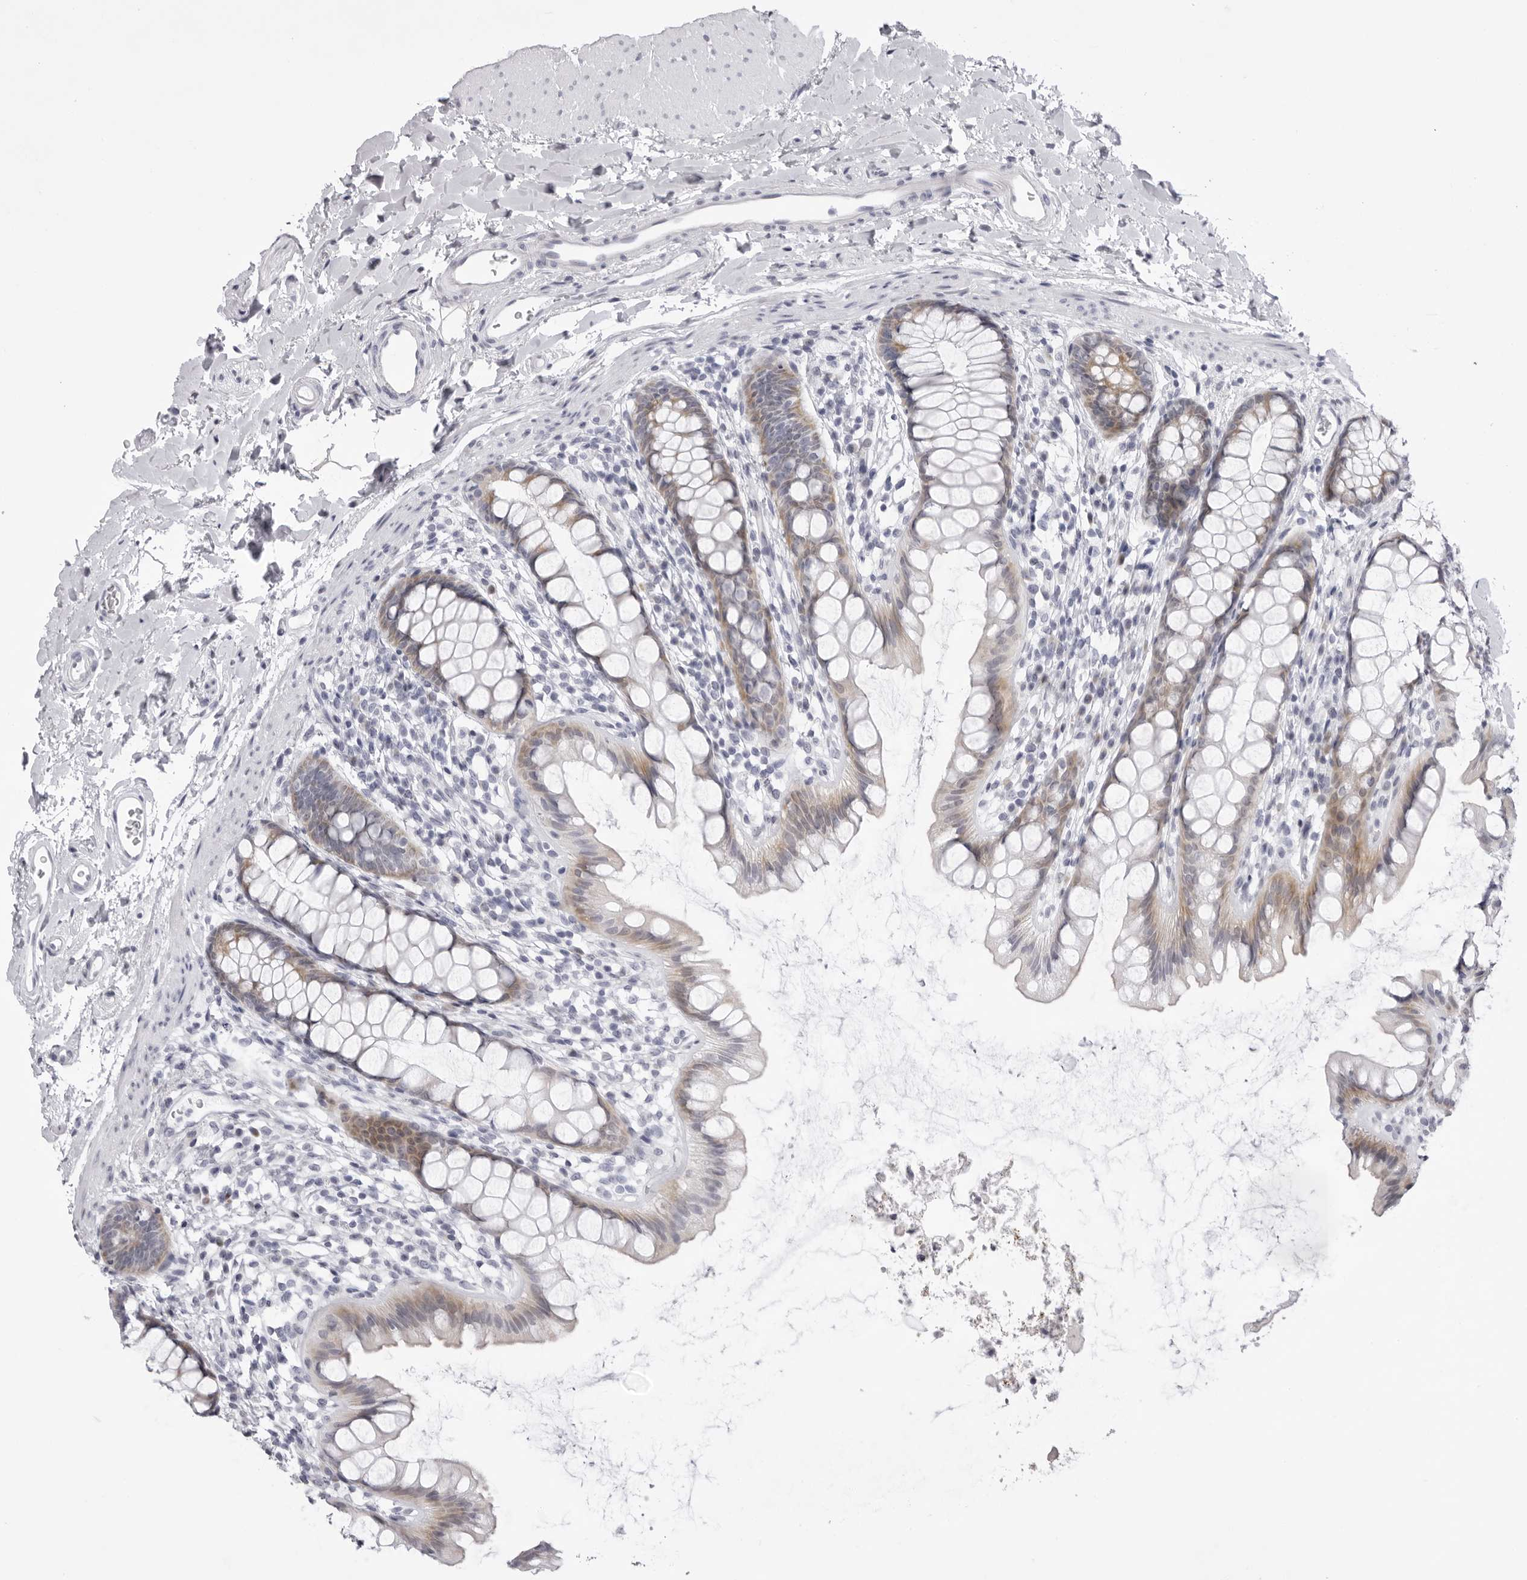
{"staining": {"intensity": "weak", "quantity": ">75%", "location": "cytoplasmic/membranous"}, "tissue": "rectum", "cell_type": "Glandular cells", "image_type": "normal", "snomed": [{"axis": "morphology", "description": "Normal tissue, NOS"}, {"axis": "topography", "description": "Rectum"}], "caption": "This histopathology image reveals immunohistochemistry staining of benign human rectum, with low weak cytoplasmic/membranous positivity in approximately >75% of glandular cells.", "gene": "SMIM2", "patient": {"sex": "female", "age": 65}}